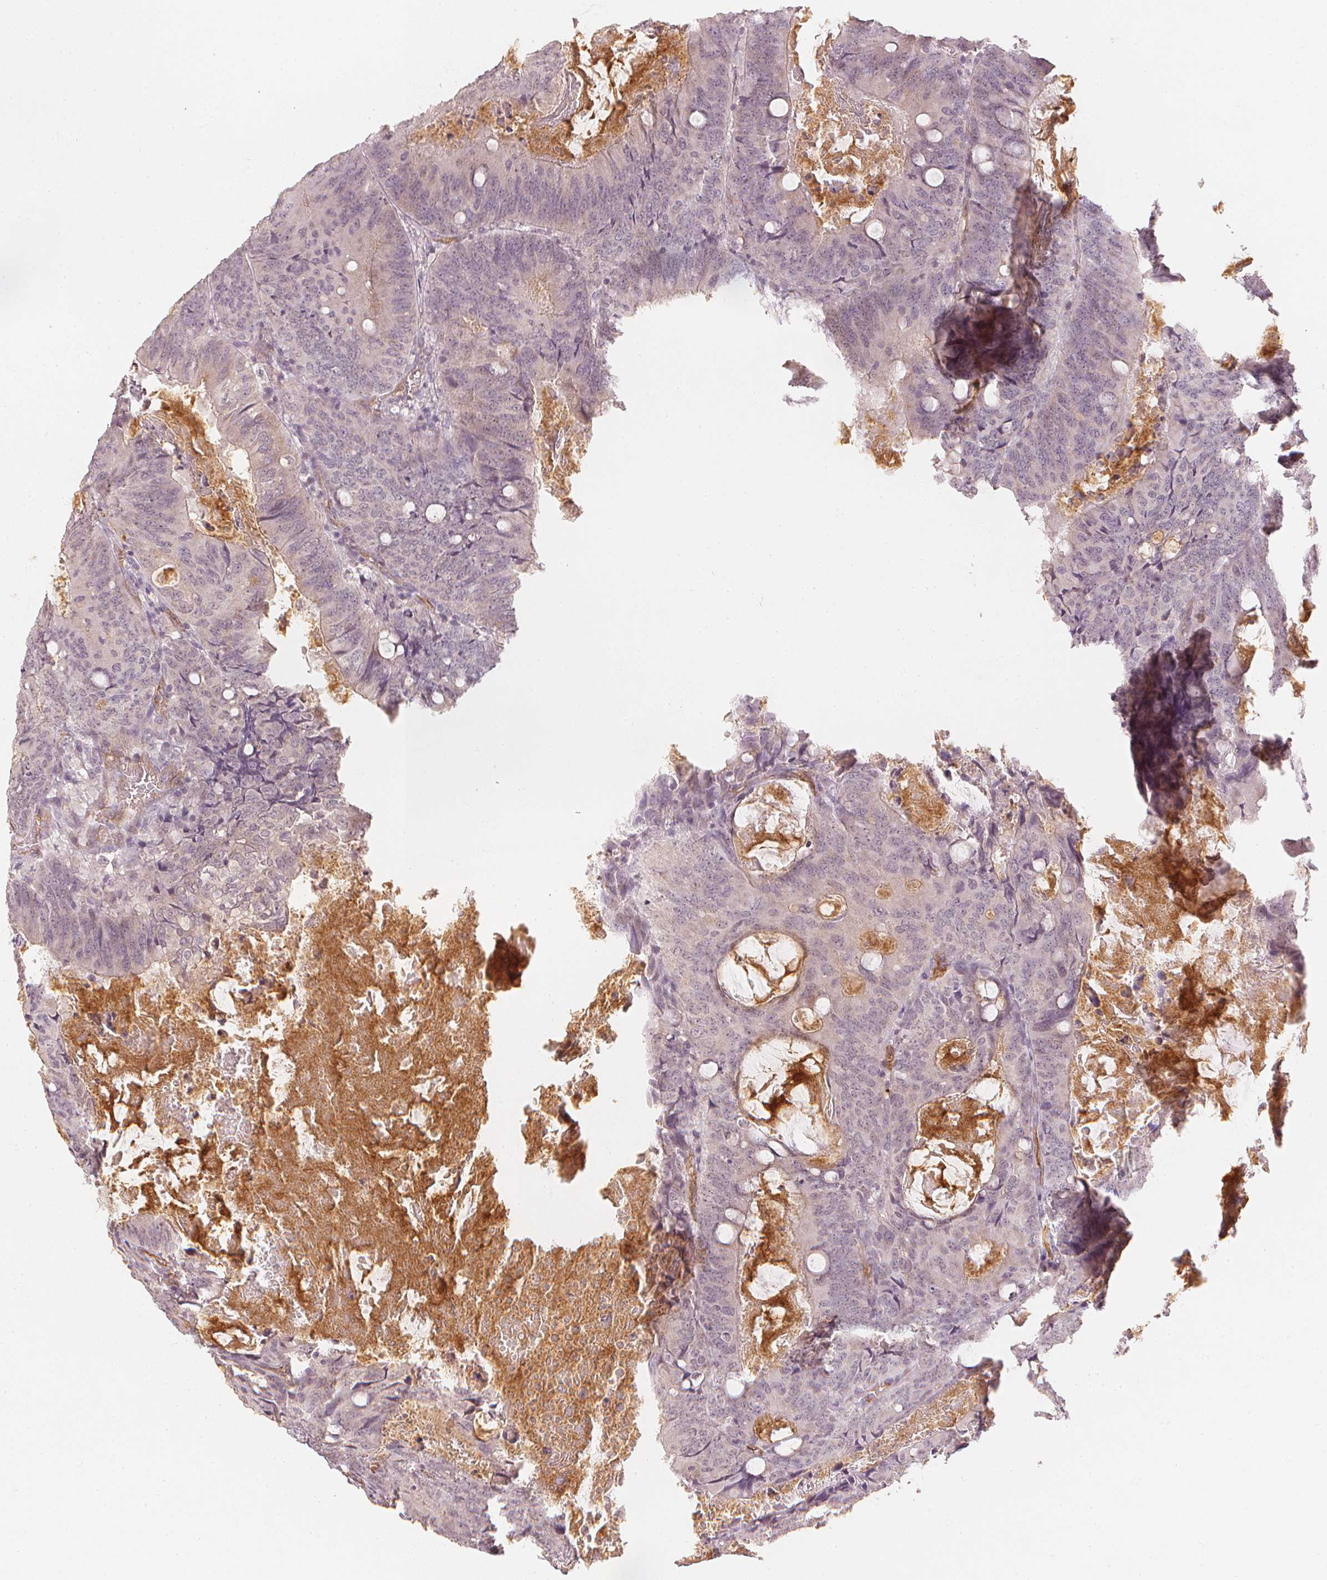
{"staining": {"intensity": "moderate", "quantity": "<25%", "location": "cytoplasmic/membranous"}, "tissue": "colorectal cancer", "cell_type": "Tumor cells", "image_type": "cancer", "snomed": [{"axis": "morphology", "description": "Adenocarcinoma, NOS"}, {"axis": "topography", "description": "Colon"}], "caption": "The micrograph displays a brown stain indicating the presence of a protein in the cytoplasmic/membranous of tumor cells in colorectal cancer.", "gene": "CIB1", "patient": {"sex": "male", "age": 67}}